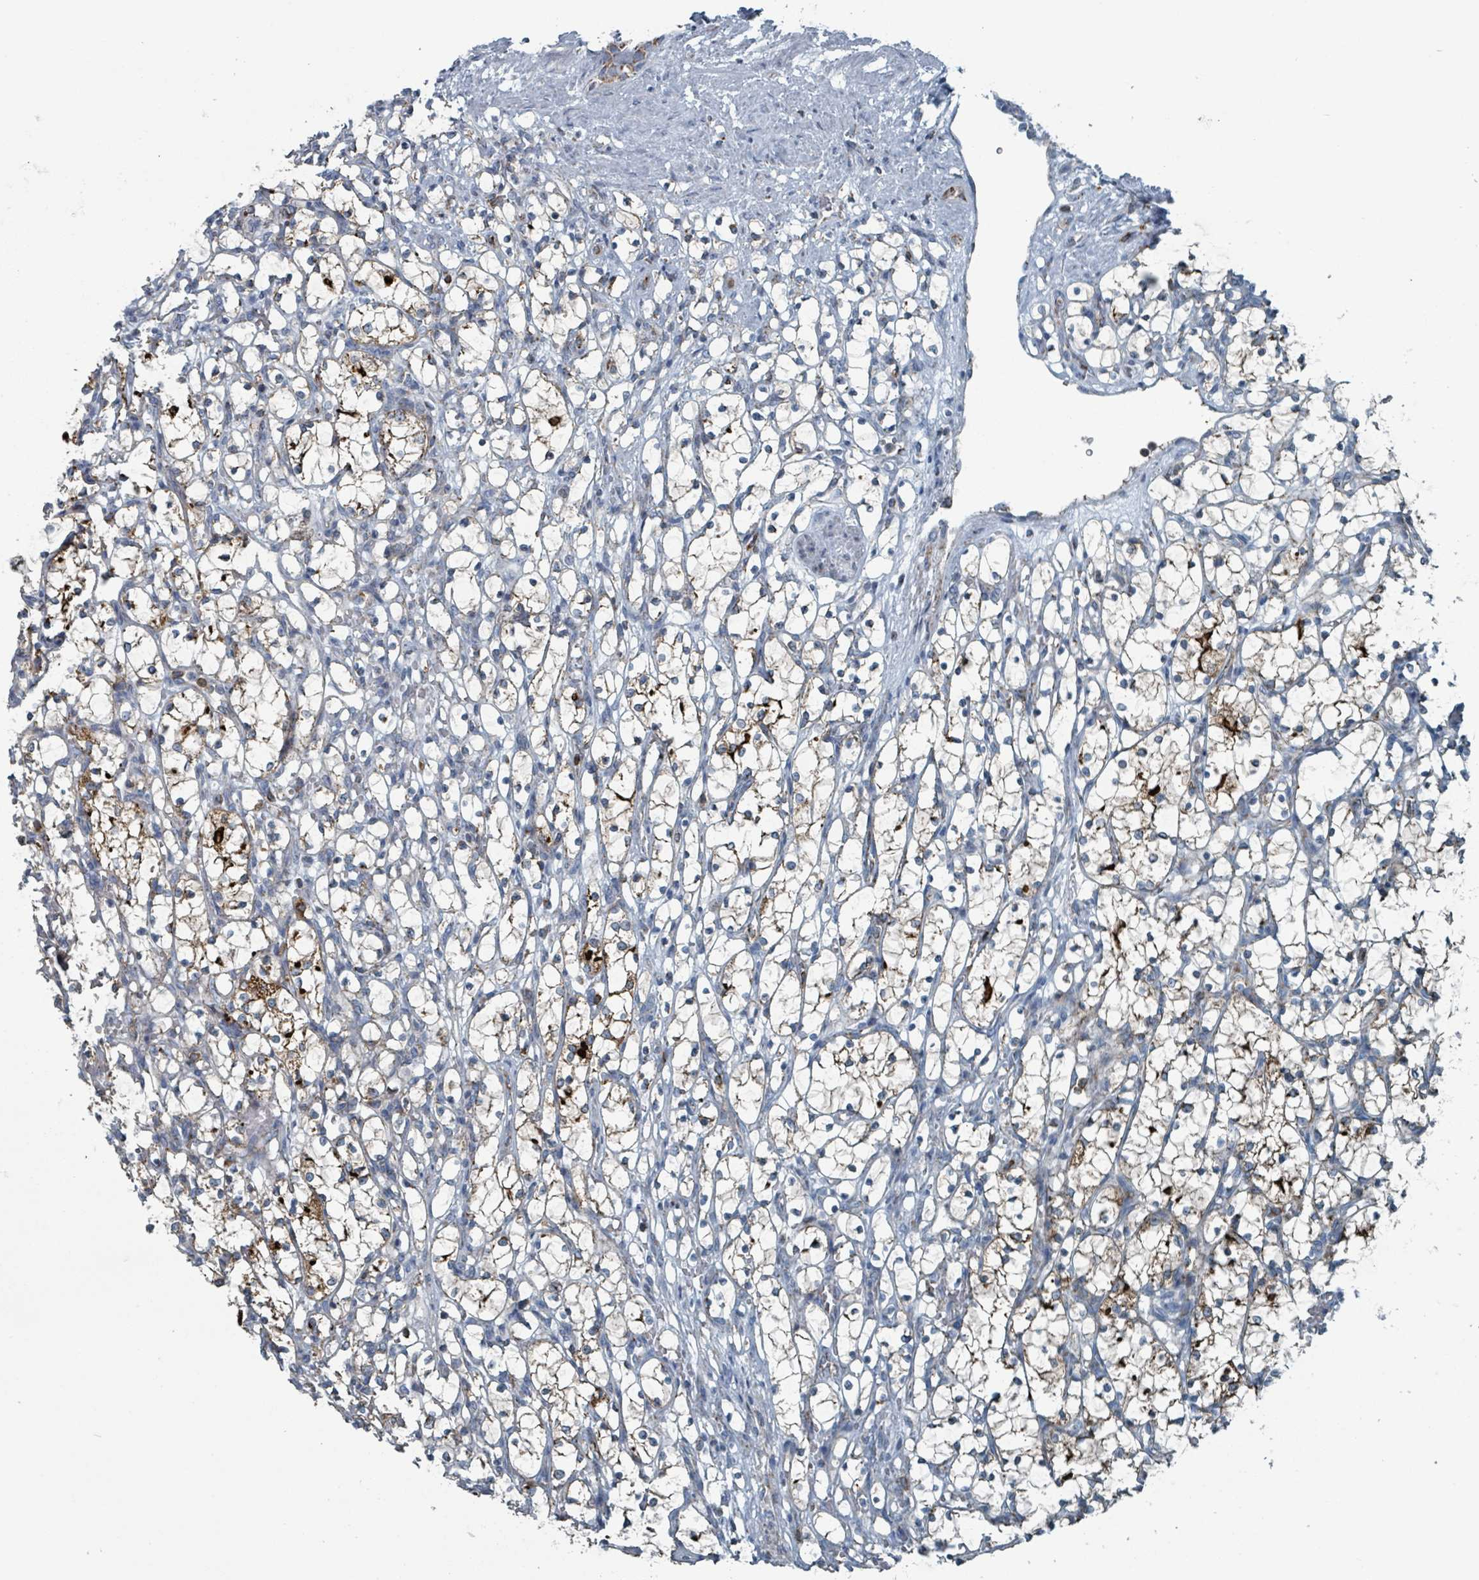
{"staining": {"intensity": "moderate", "quantity": "25%-75%", "location": "cytoplasmic/membranous"}, "tissue": "renal cancer", "cell_type": "Tumor cells", "image_type": "cancer", "snomed": [{"axis": "morphology", "description": "Adenocarcinoma, NOS"}, {"axis": "topography", "description": "Kidney"}], "caption": "Immunohistochemical staining of renal cancer (adenocarcinoma) exhibits moderate cytoplasmic/membranous protein positivity in about 25%-75% of tumor cells.", "gene": "ABHD18", "patient": {"sex": "female", "age": 69}}